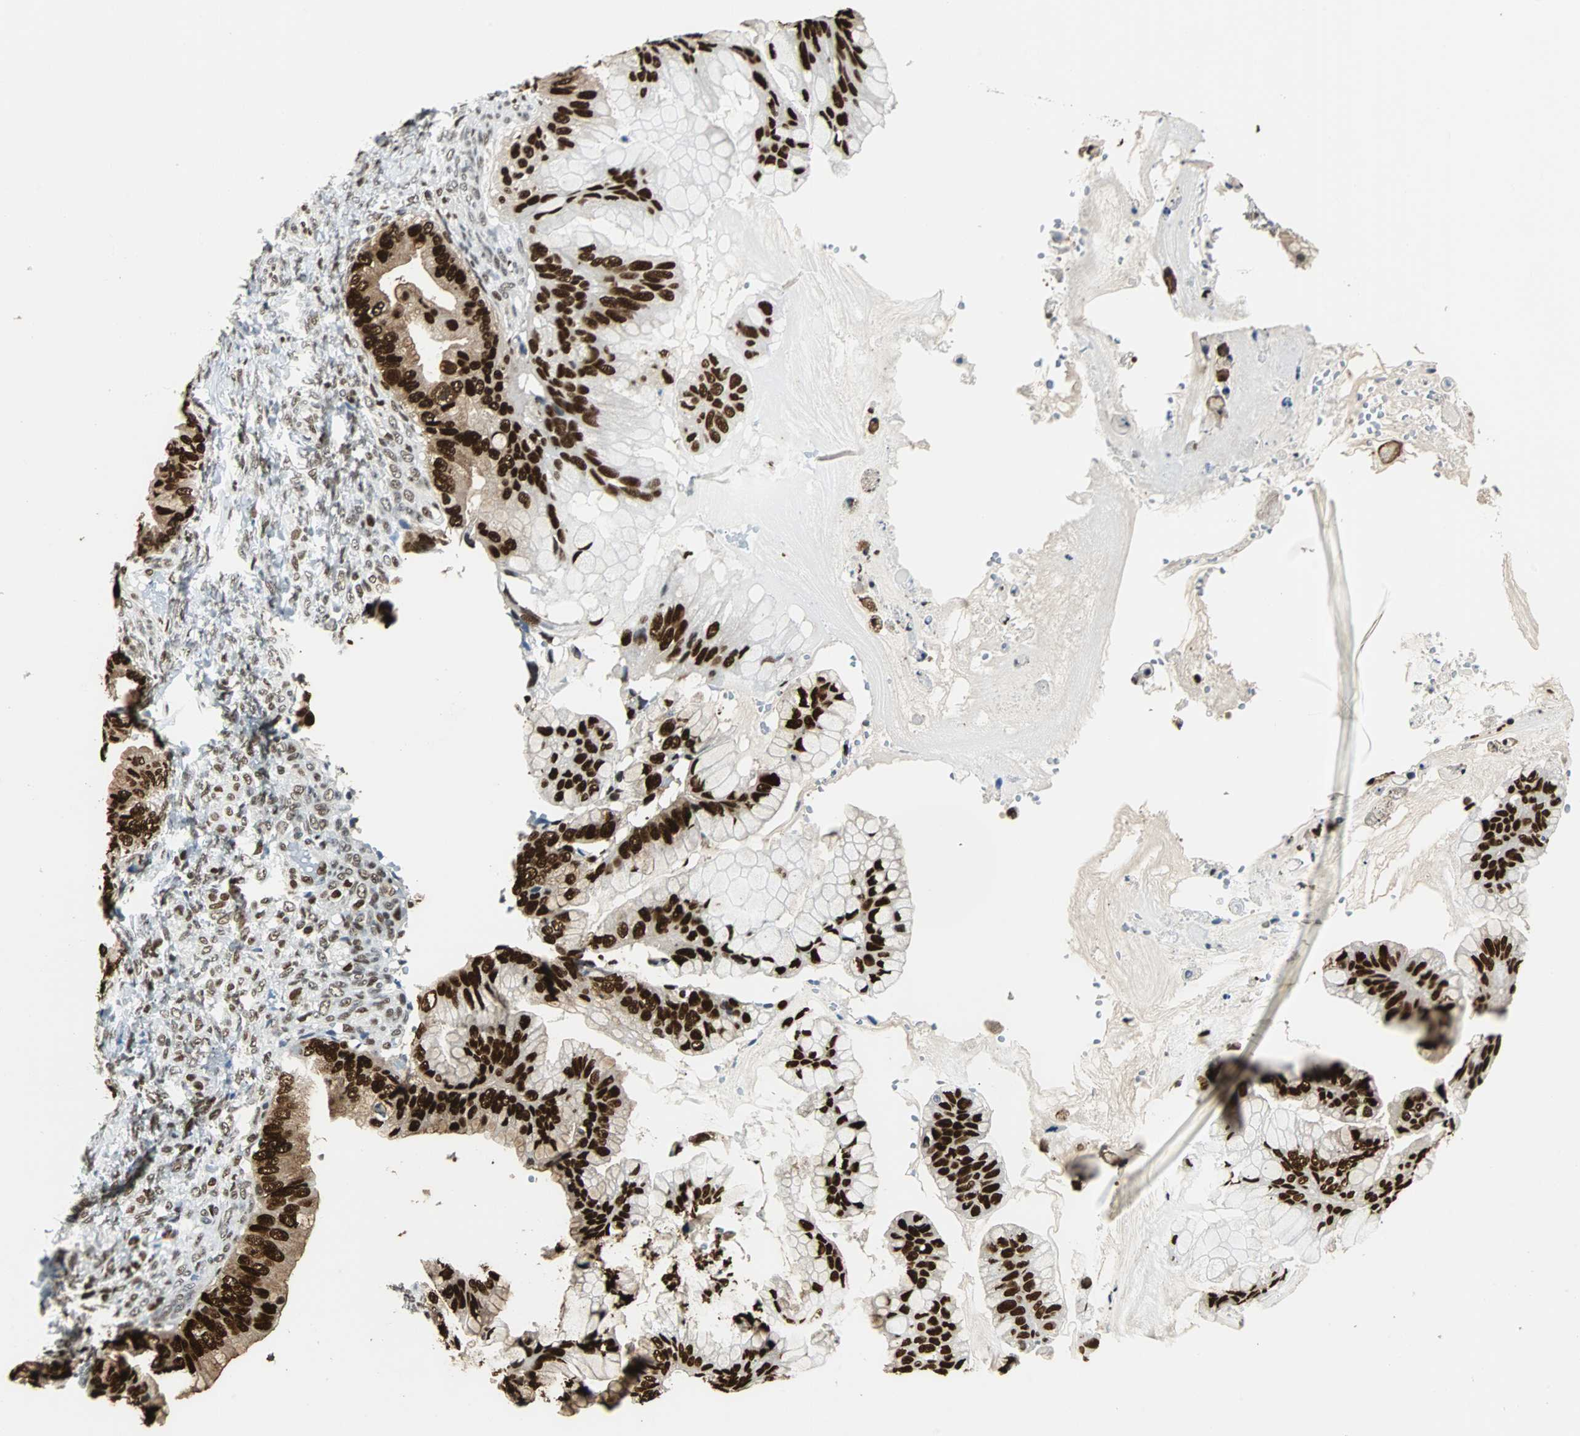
{"staining": {"intensity": "strong", "quantity": ">75%", "location": "nuclear"}, "tissue": "ovarian cancer", "cell_type": "Tumor cells", "image_type": "cancer", "snomed": [{"axis": "morphology", "description": "Cystadenocarcinoma, mucinous, NOS"}, {"axis": "topography", "description": "Ovary"}], "caption": "Ovarian cancer (mucinous cystadenocarcinoma) tissue reveals strong nuclear staining in about >75% of tumor cells, visualized by immunohistochemistry.", "gene": "XRCC4", "patient": {"sex": "female", "age": 36}}